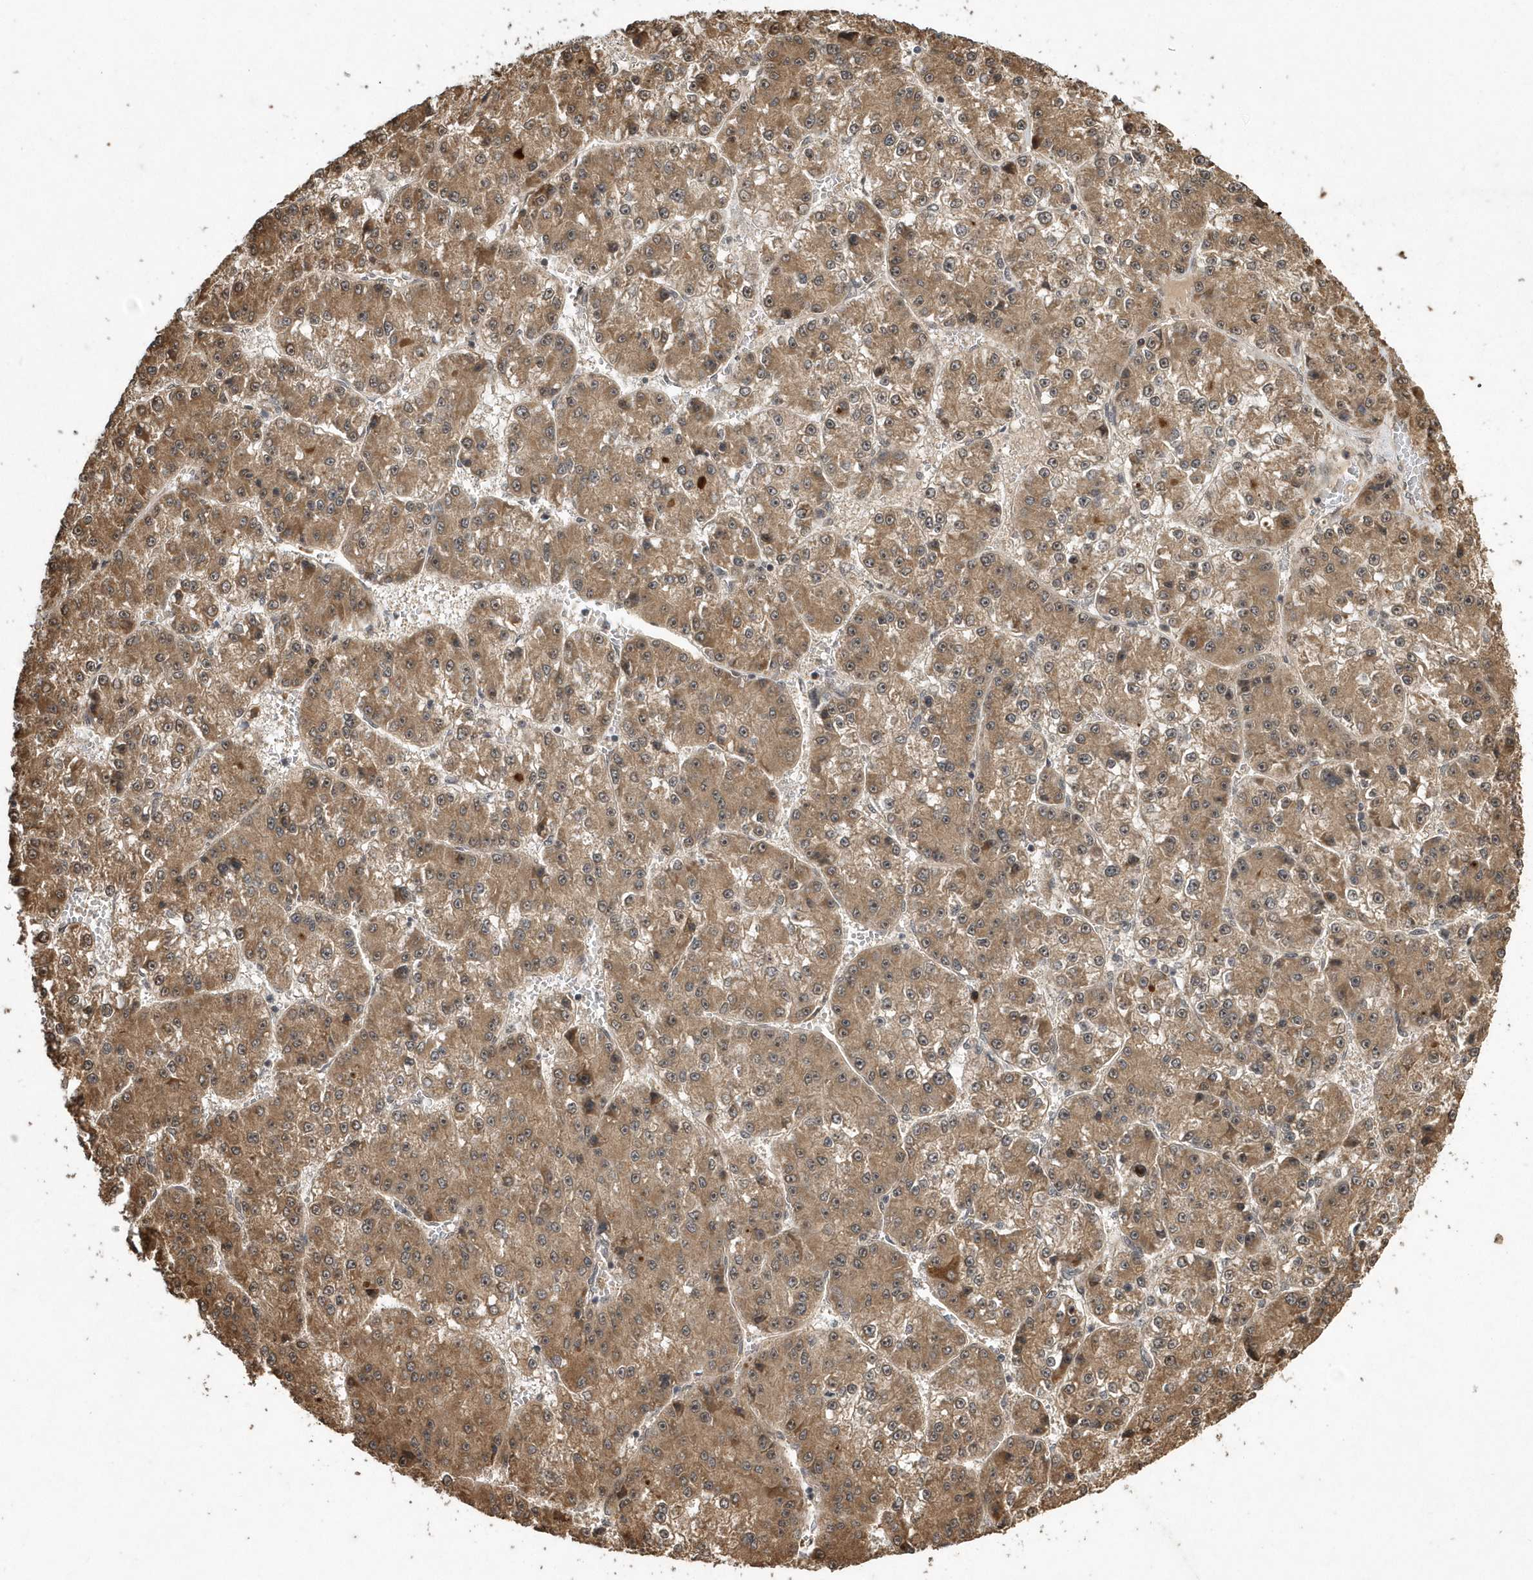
{"staining": {"intensity": "moderate", "quantity": ">75%", "location": "cytoplasmic/membranous"}, "tissue": "liver cancer", "cell_type": "Tumor cells", "image_type": "cancer", "snomed": [{"axis": "morphology", "description": "Carcinoma, Hepatocellular, NOS"}, {"axis": "topography", "description": "Liver"}], "caption": "Liver cancer (hepatocellular carcinoma) was stained to show a protein in brown. There is medium levels of moderate cytoplasmic/membranous expression in about >75% of tumor cells.", "gene": "WASHC5", "patient": {"sex": "female", "age": 73}}